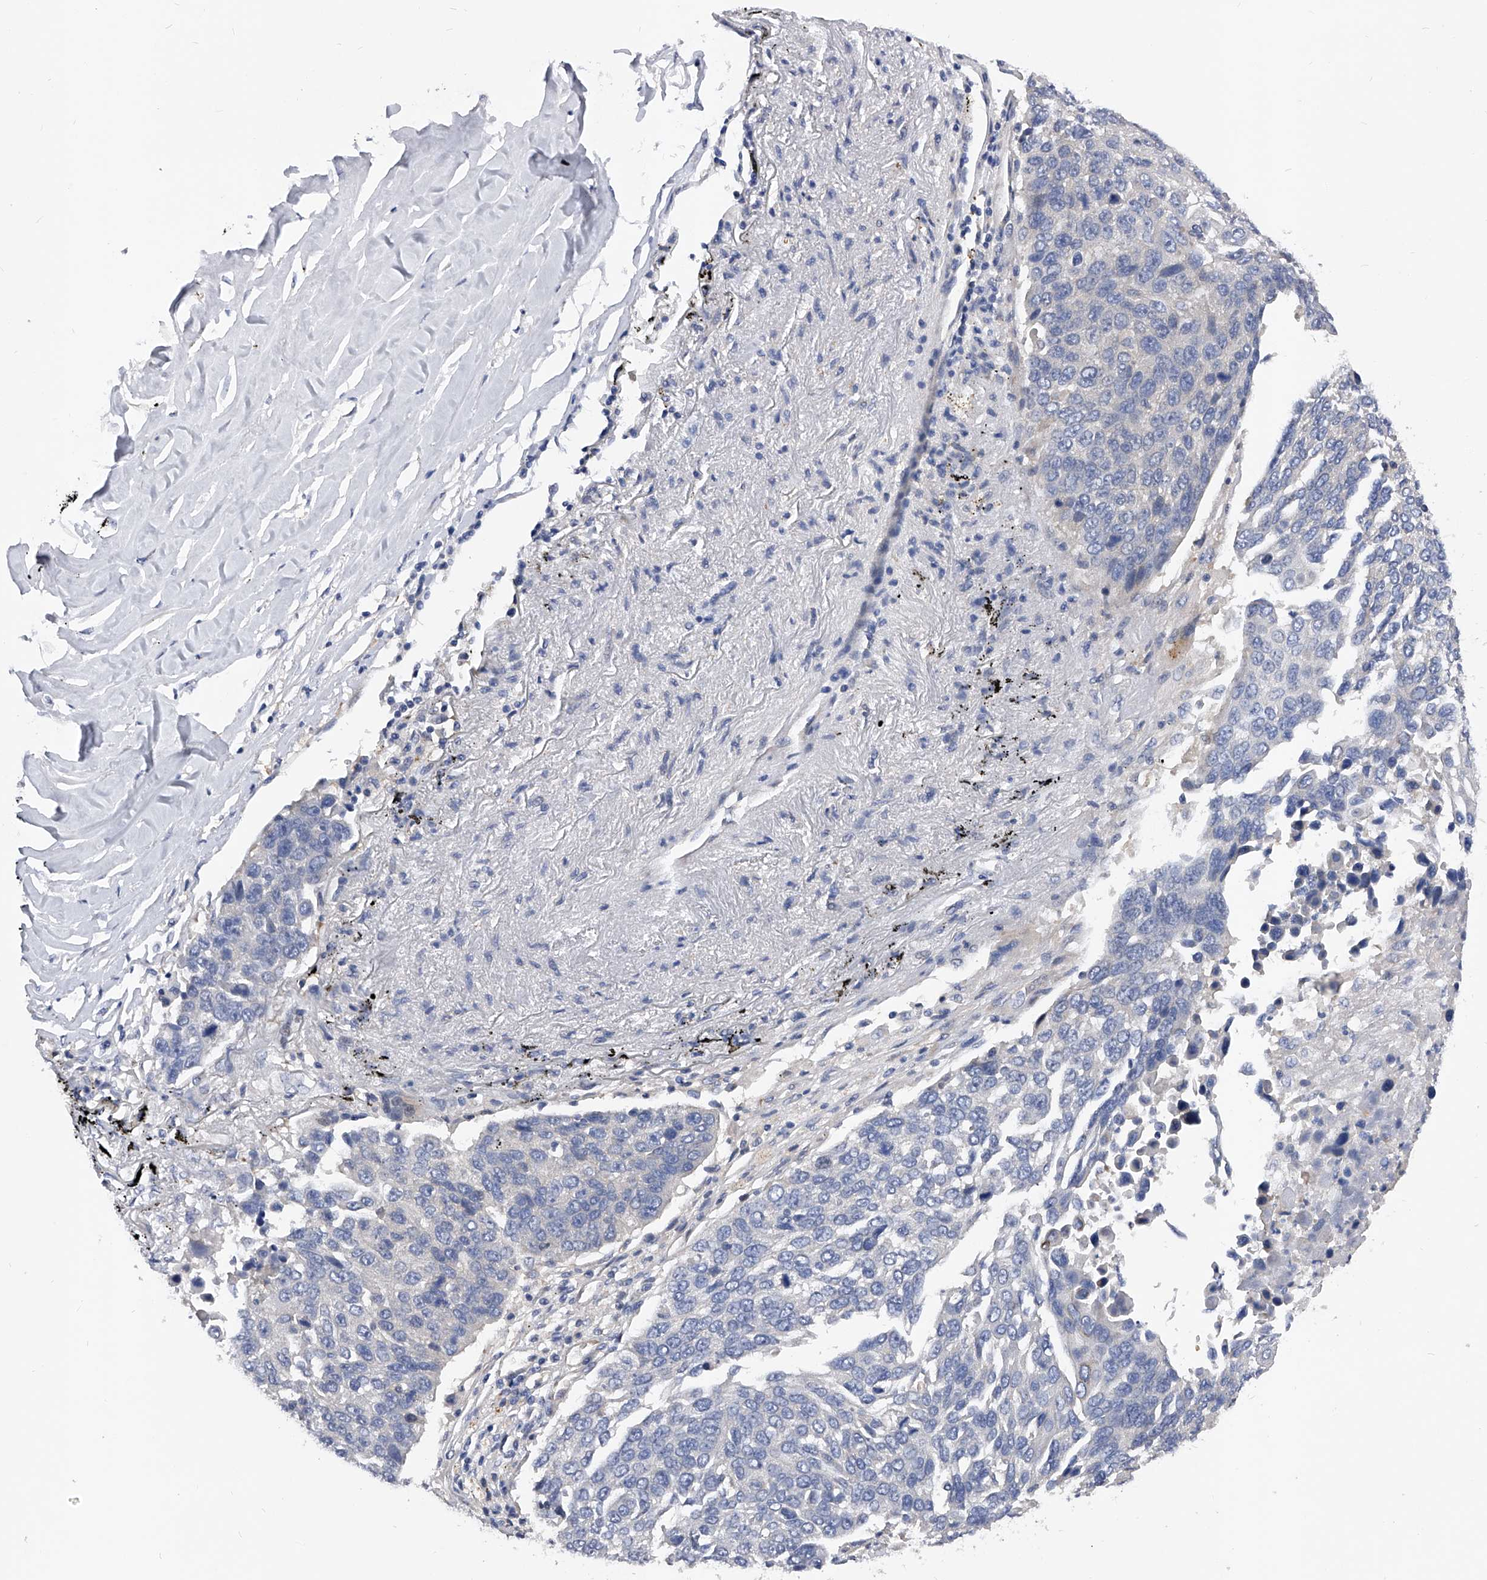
{"staining": {"intensity": "negative", "quantity": "none", "location": "none"}, "tissue": "lung cancer", "cell_type": "Tumor cells", "image_type": "cancer", "snomed": [{"axis": "morphology", "description": "Squamous cell carcinoma, NOS"}, {"axis": "topography", "description": "Lung"}], "caption": "IHC histopathology image of lung cancer stained for a protein (brown), which demonstrates no expression in tumor cells.", "gene": "PPP5C", "patient": {"sex": "male", "age": 66}}